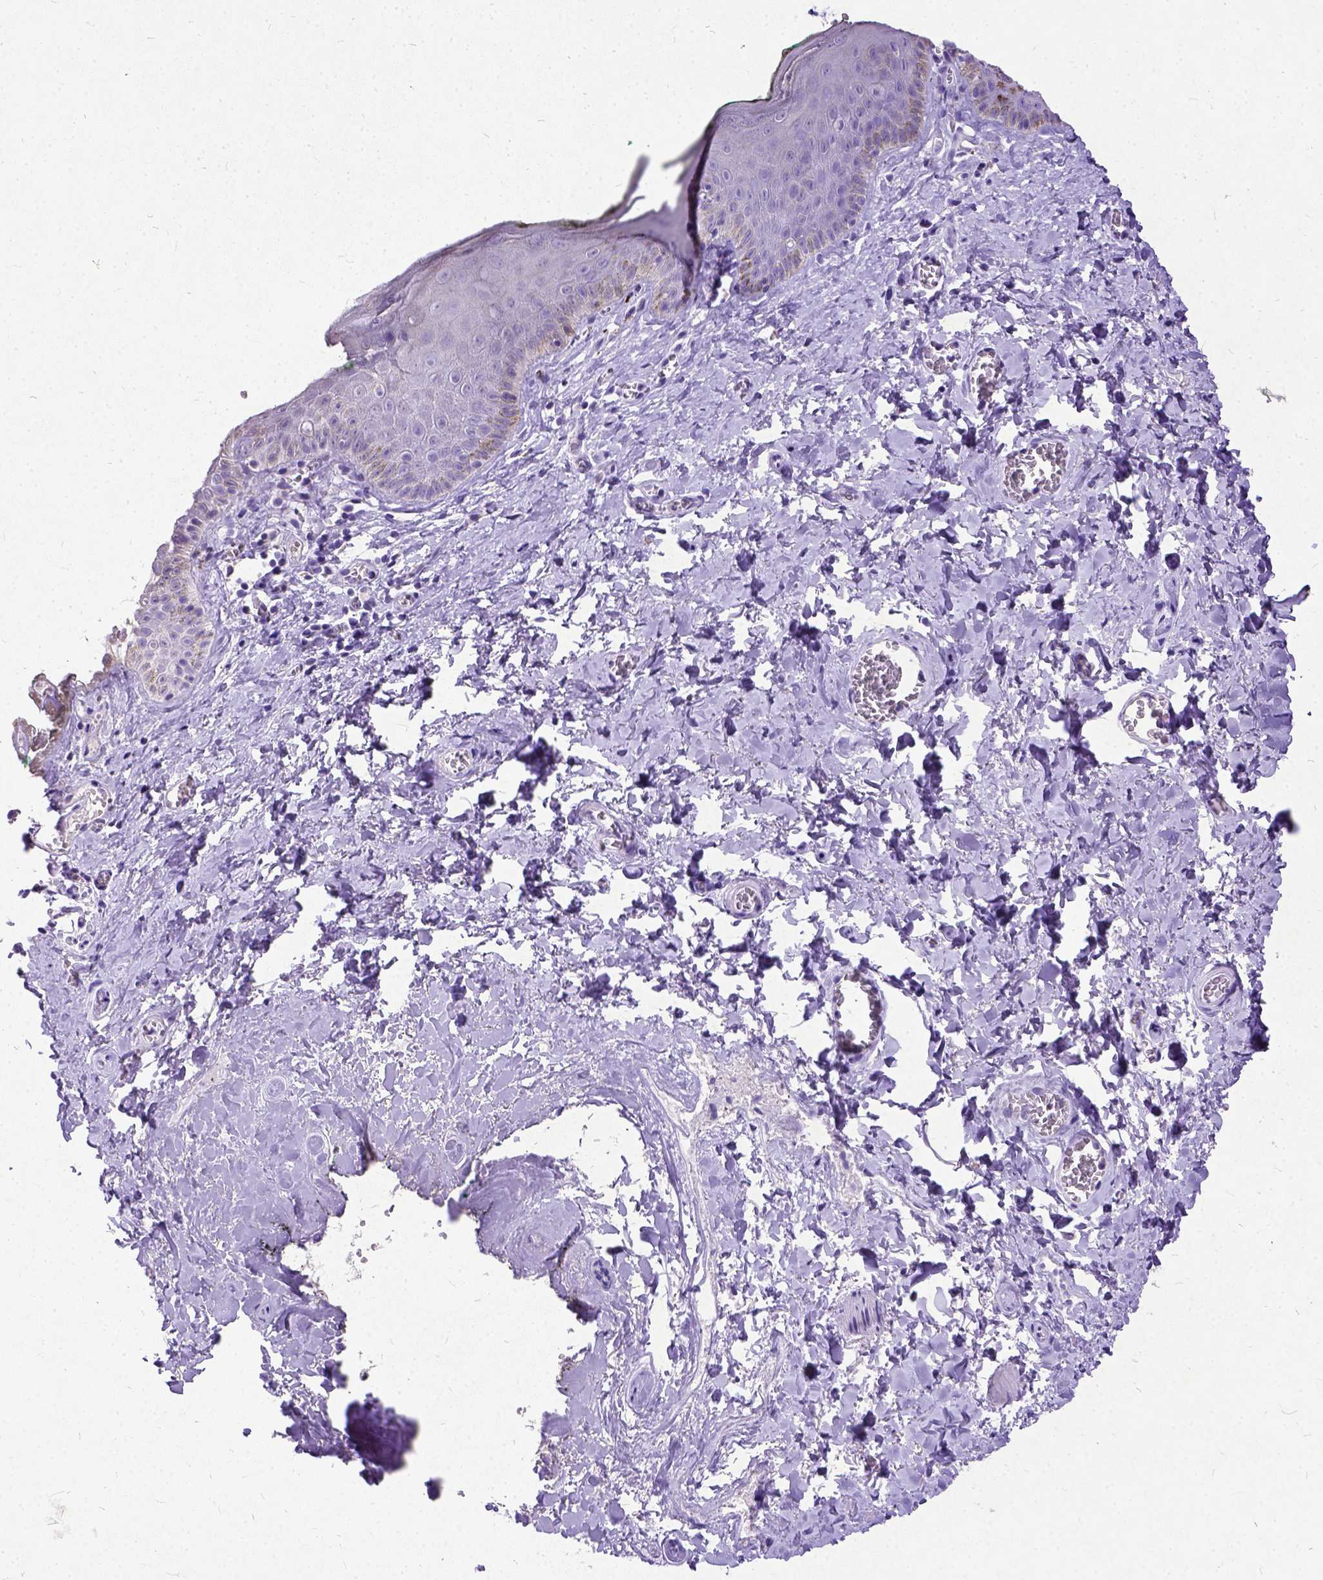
{"staining": {"intensity": "negative", "quantity": "none", "location": "none"}, "tissue": "skin", "cell_type": "Epidermal cells", "image_type": "normal", "snomed": [{"axis": "morphology", "description": "Normal tissue, NOS"}, {"axis": "topography", "description": "Vulva"}, {"axis": "topography", "description": "Peripheral nerve tissue"}], "caption": "Photomicrograph shows no significant protein expression in epidermal cells of benign skin. (DAB (3,3'-diaminobenzidine) IHC visualized using brightfield microscopy, high magnification).", "gene": "NEUROD4", "patient": {"sex": "female", "age": 66}}